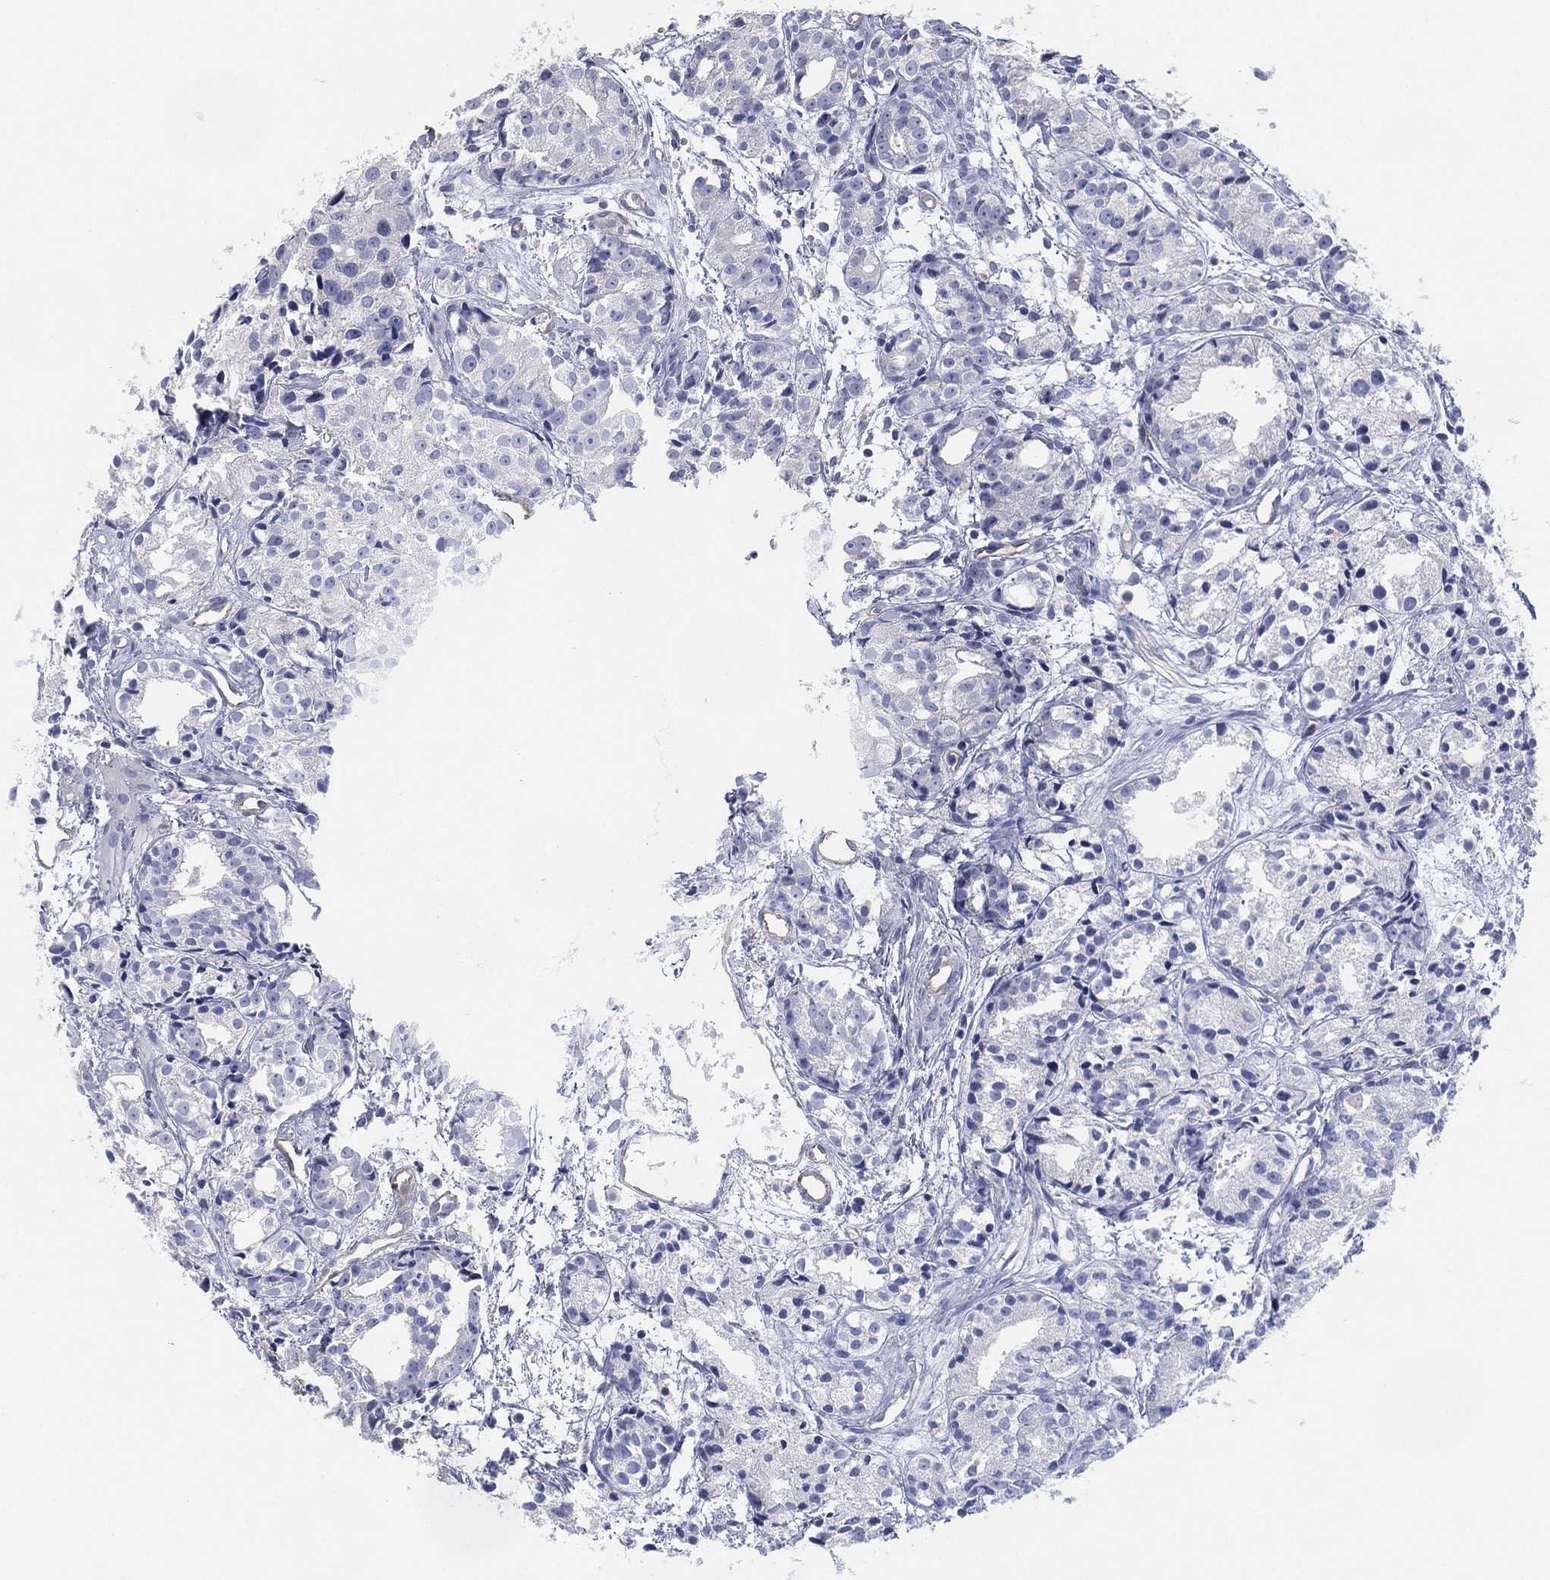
{"staining": {"intensity": "negative", "quantity": "none", "location": "none"}, "tissue": "prostate cancer", "cell_type": "Tumor cells", "image_type": "cancer", "snomed": [{"axis": "morphology", "description": "Adenocarcinoma, Medium grade"}, {"axis": "topography", "description": "Prostate"}], "caption": "Immunohistochemistry photomicrograph of human prostate cancer stained for a protein (brown), which demonstrates no staining in tumor cells.", "gene": "CFTR", "patient": {"sex": "male", "age": 74}}